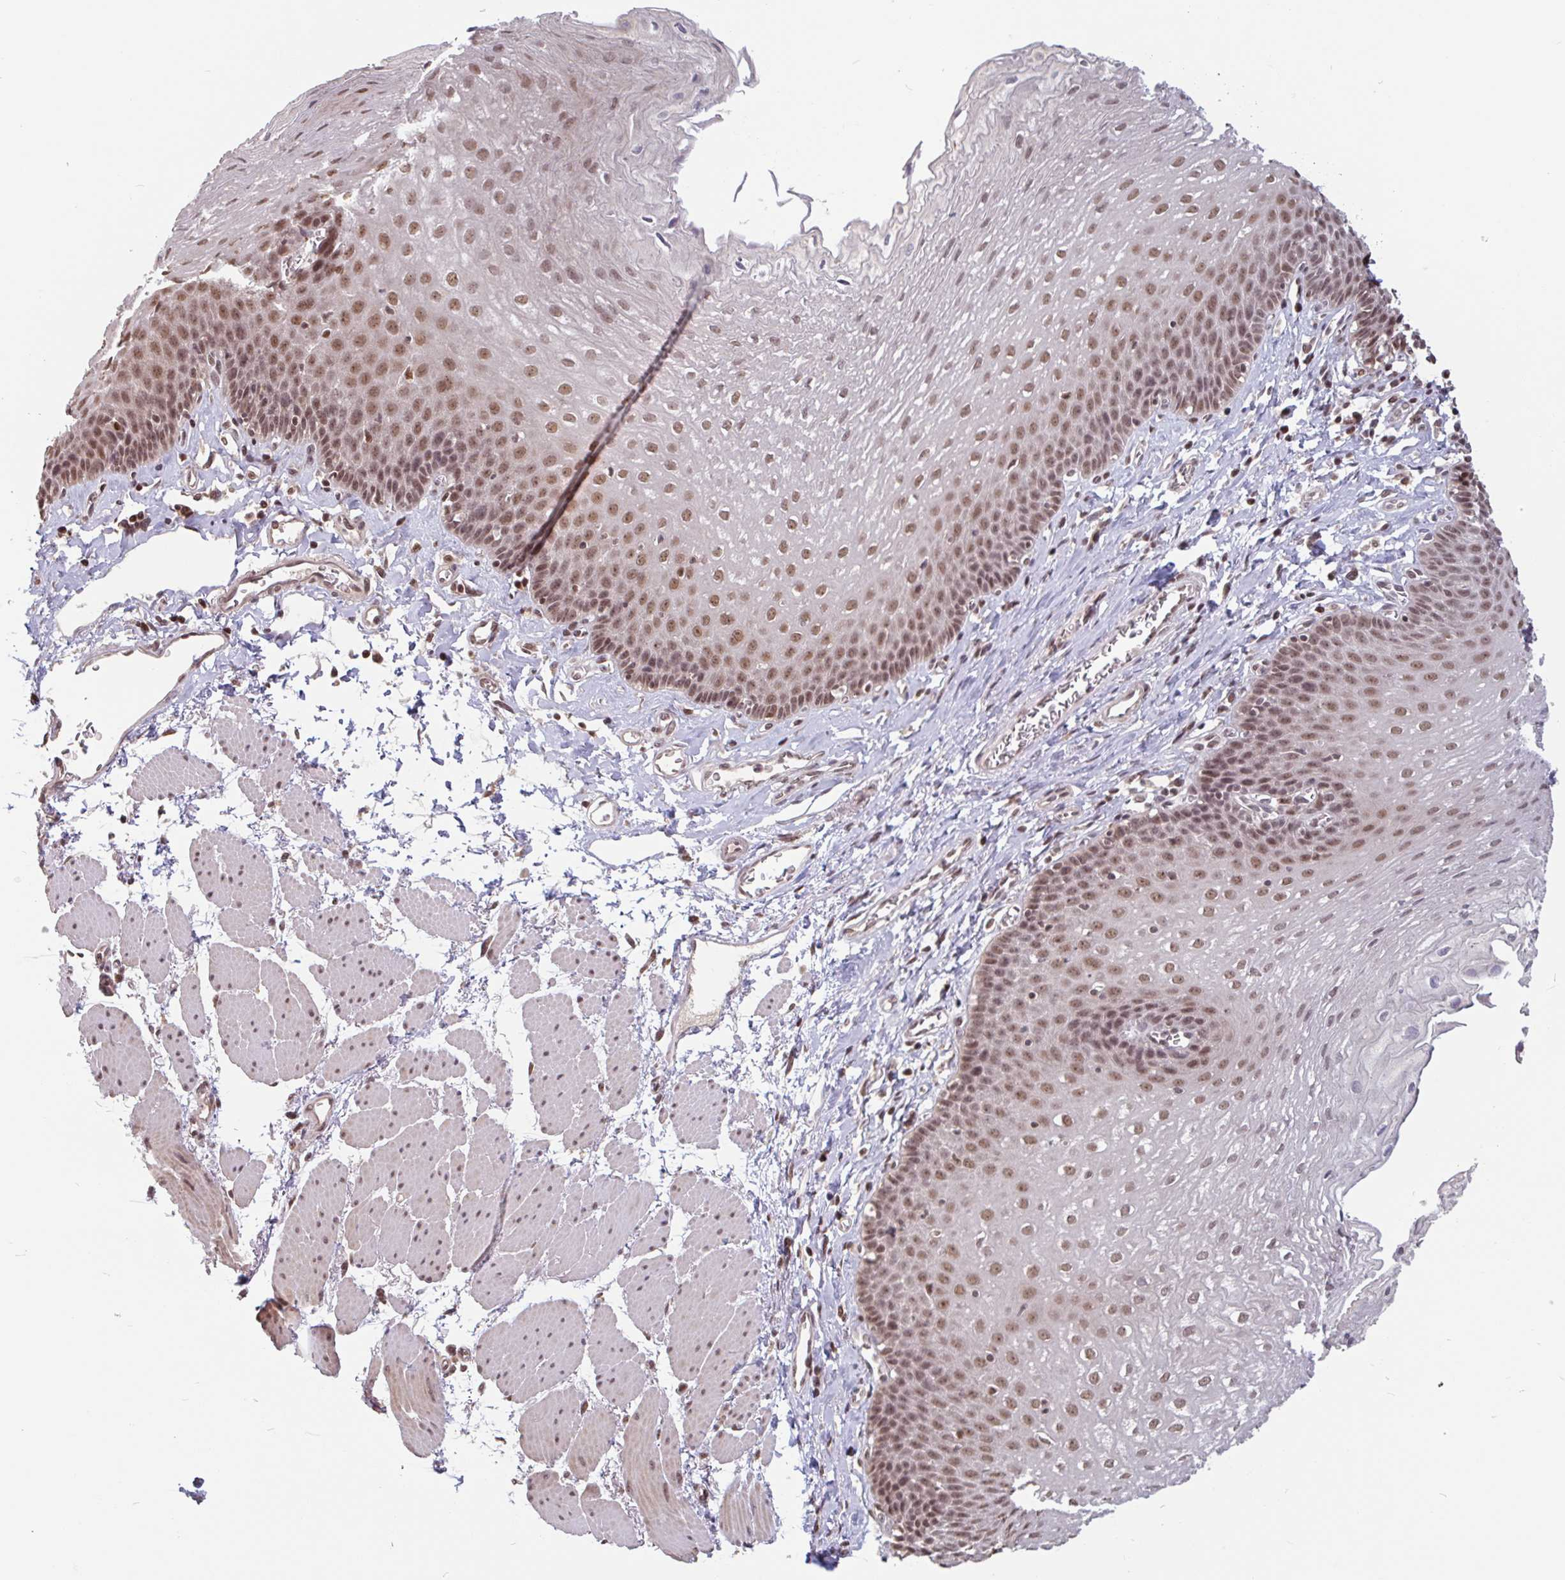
{"staining": {"intensity": "moderate", "quantity": ">75%", "location": "nuclear"}, "tissue": "esophagus", "cell_type": "Squamous epithelial cells", "image_type": "normal", "snomed": [{"axis": "morphology", "description": "Normal tissue, NOS"}, {"axis": "topography", "description": "Esophagus"}], "caption": "High-power microscopy captured an immunohistochemistry photomicrograph of benign esophagus, revealing moderate nuclear positivity in about >75% of squamous epithelial cells. (DAB IHC with brightfield microscopy, high magnification).", "gene": "DR1", "patient": {"sex": "female", "age": 81}}